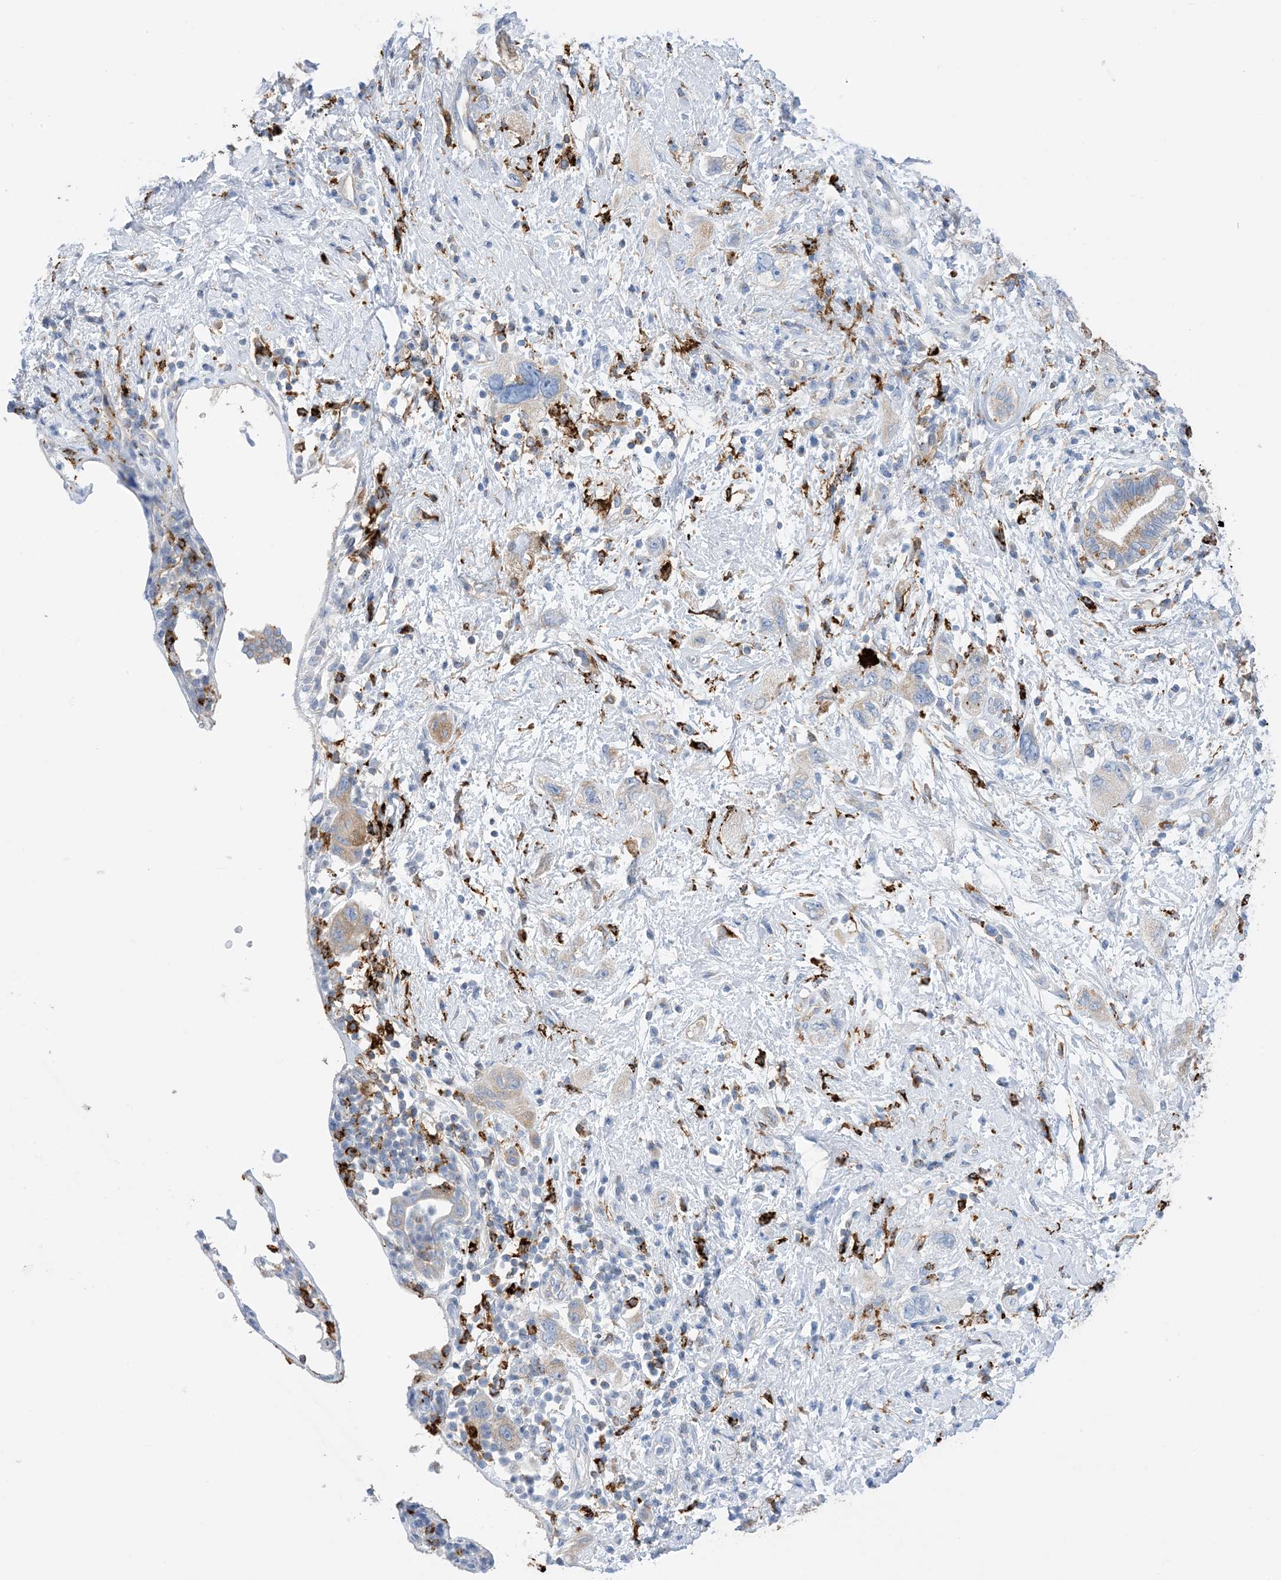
{"staining": {"intensity": "weak", "quantity": "<25%", "location": "cytoplasmic/membranous"}, "tissue": "pancreatic cancer", "cell_type": "Tumor cells", "image_type": "cancer", "snomed": [{"axis": "morphology", "description": "Adenocarcinoma, NOS"}, {"axis": "topography", "description": "Pancreas"}], "caption": "This is an immunohistochemistry (IHC) micrograph of human pancreatic cancer (adenocarcinoma). There is no expression in tumor cells.", "gene": "DPH3", "patient": {"sex": "female", "age": 73}}